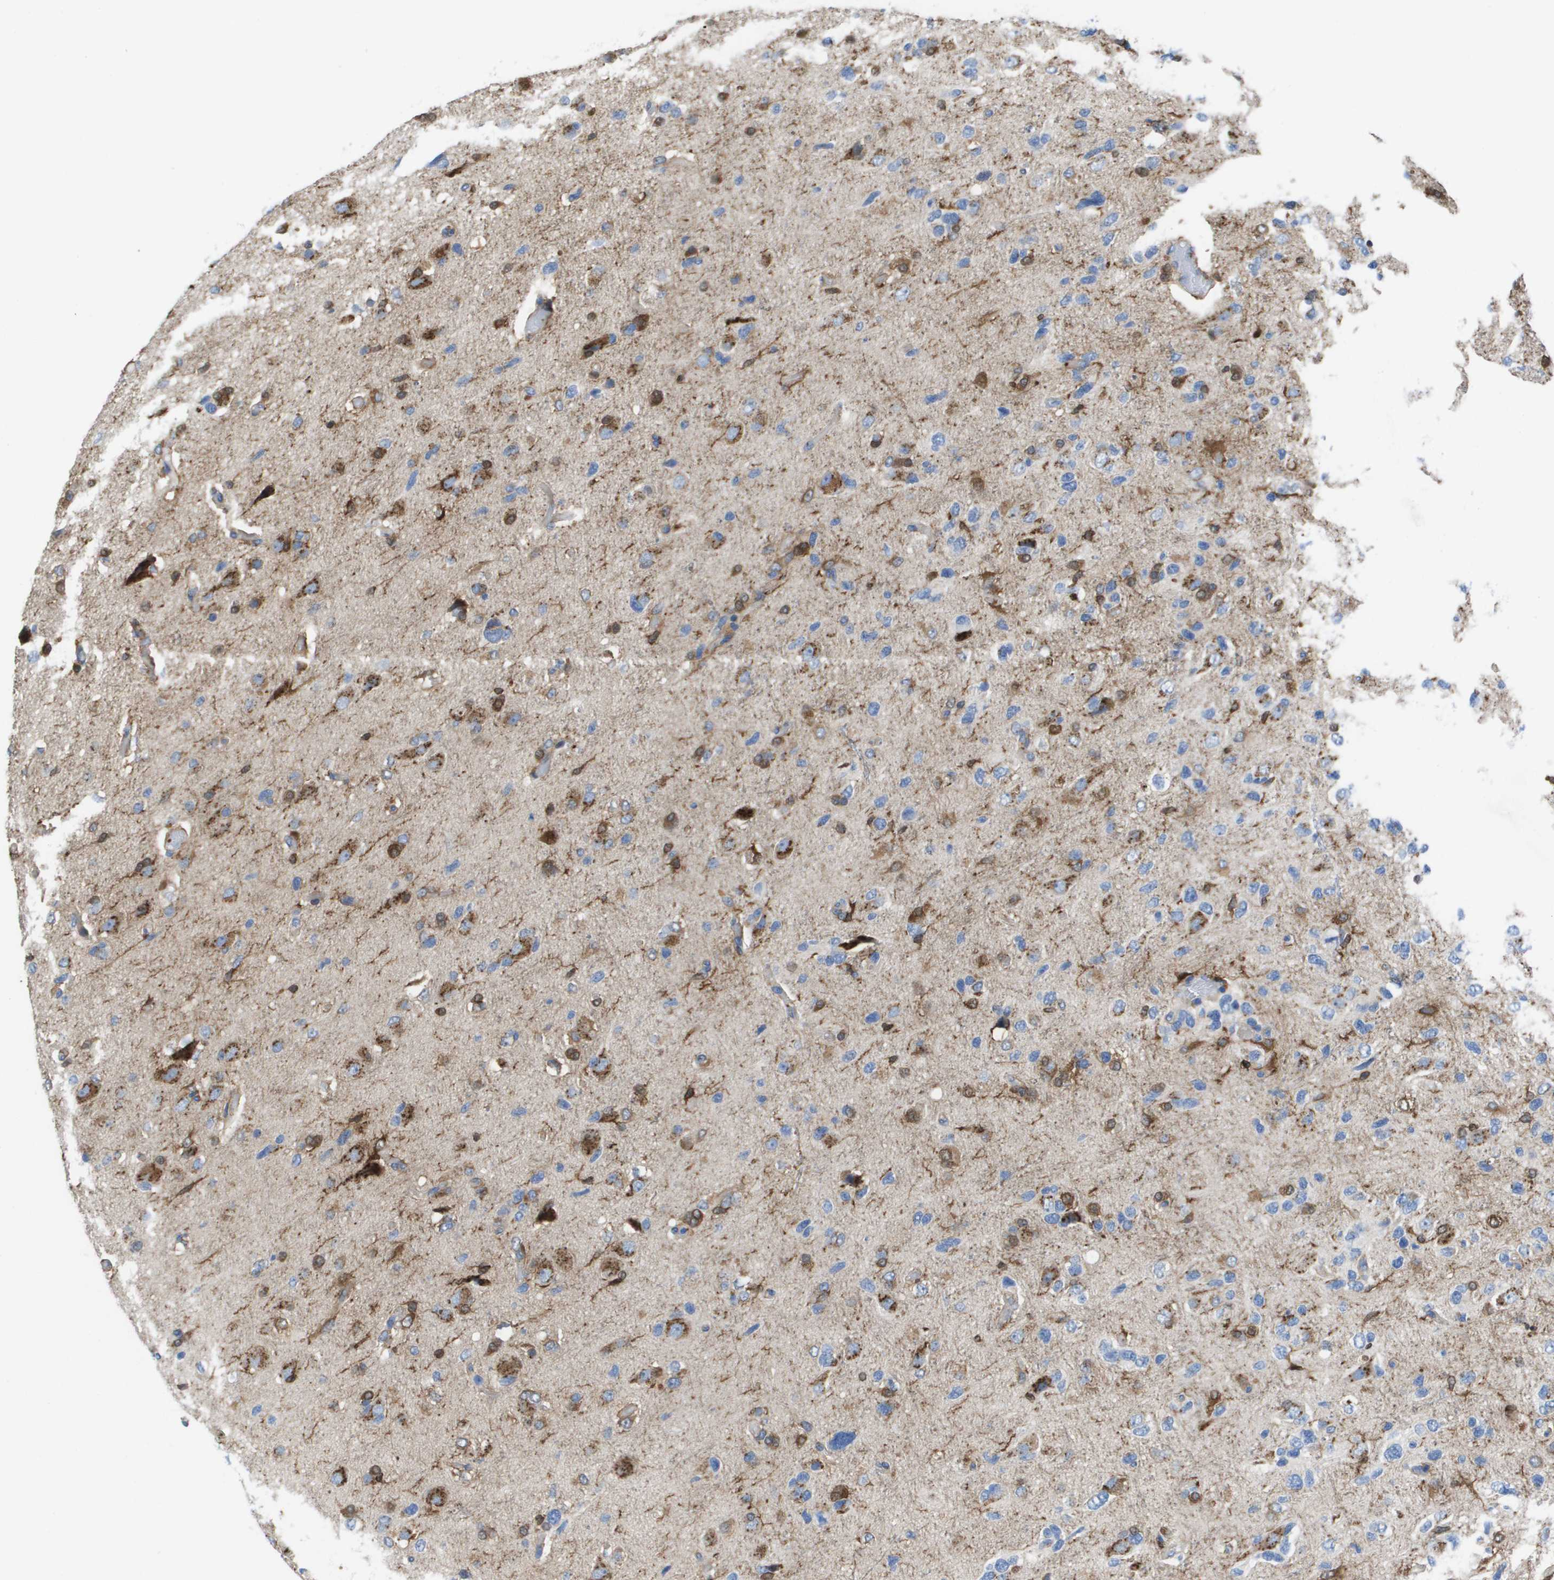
{"staining": {"intensity": "moderate", "quantity": "<25%", "location": "cytoplasmic/membranous"}, "tissue": "glioma", "cell_type": "Tumor cells", "image_type": "cancer", "snomed": [{"axis": "morphology", "description": "Glioma, malignant, High grade"}, {"axis": "topography", "description": "Brain"}], "caption": "Protein staining of malignant glioma (high-grade) tissue shows moderate cytoplasmic/membranous positivity in approximately <25% of tumor cells. (Brightfield microscopy of DAB IHC at high magnification).", "gene": "SLC37A2", "patient": {"sex": "female", "age": 58}}